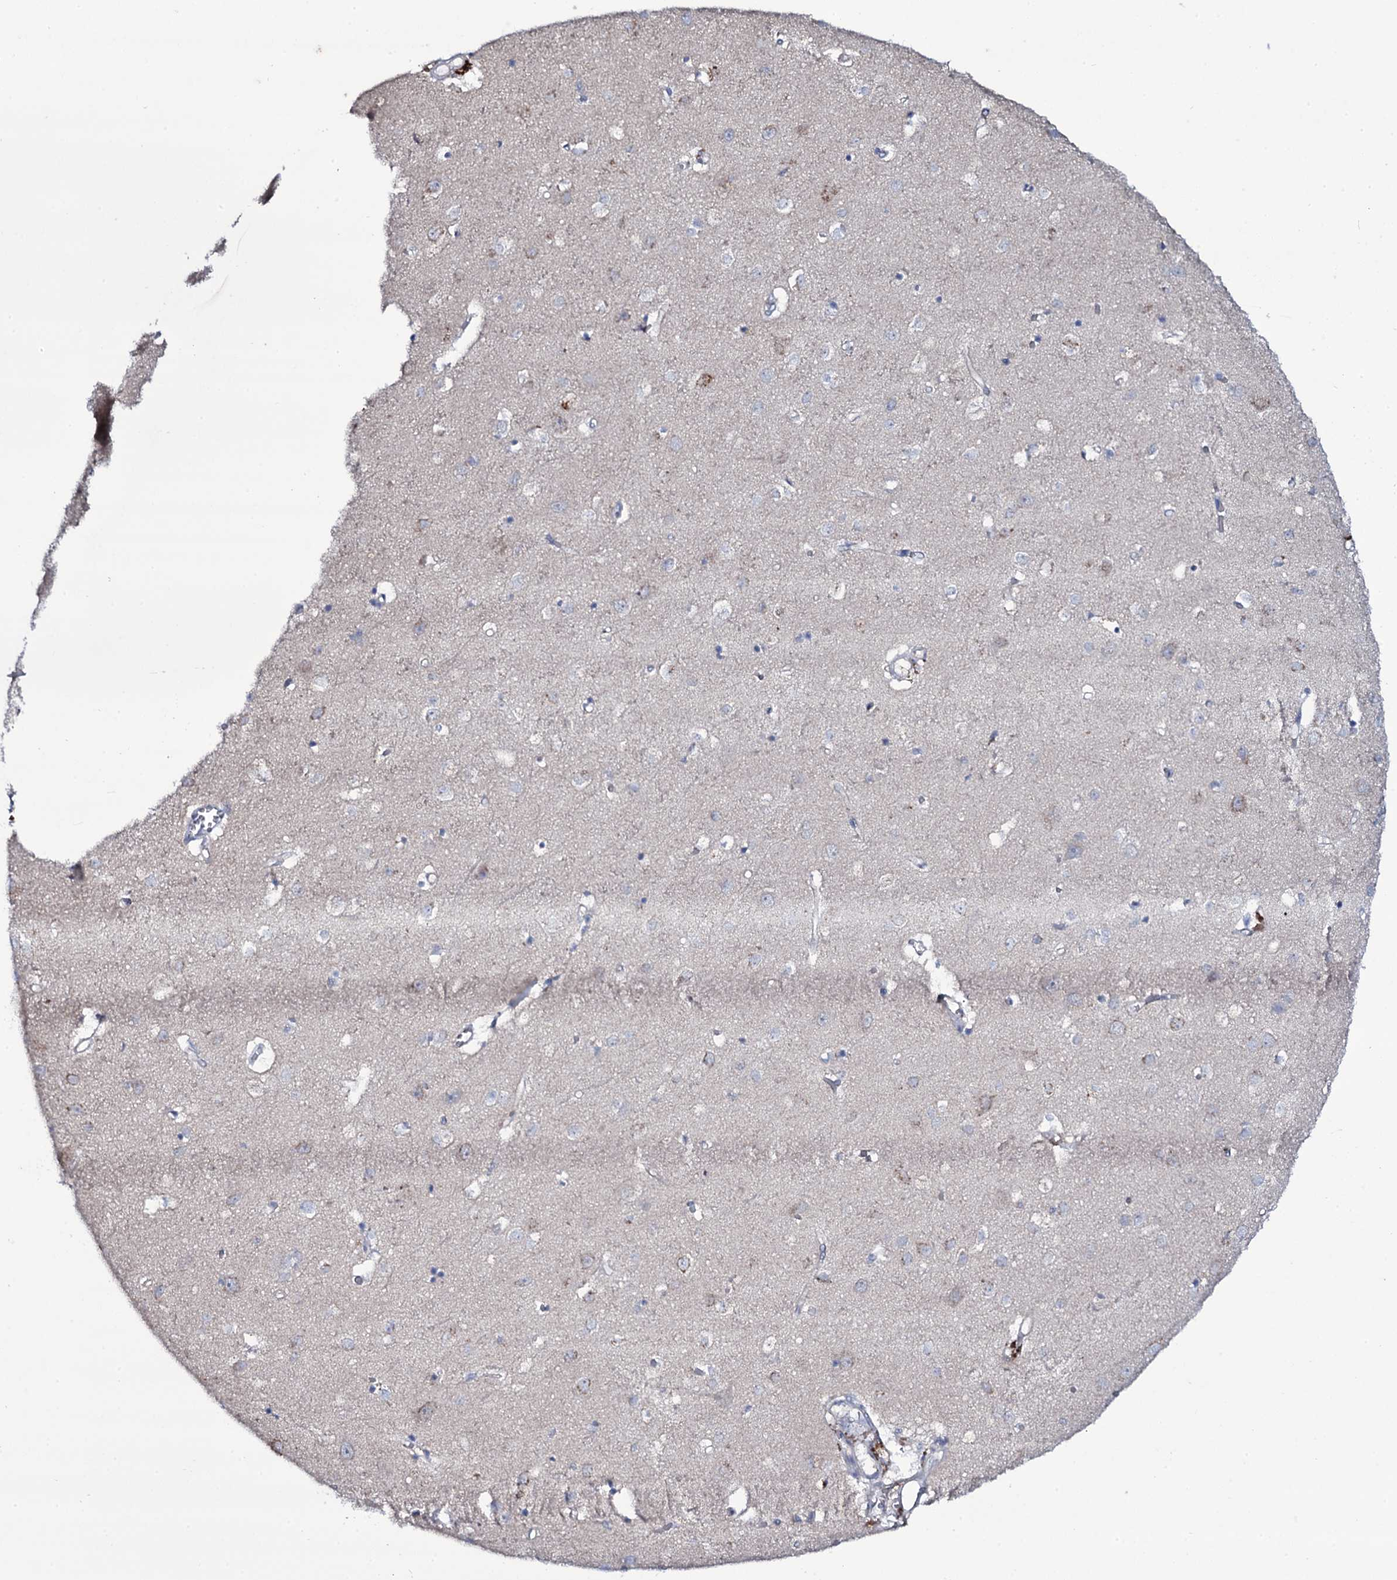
{"staining": {"intensity": "negative", "quantity": "none", "location": "none"}, "tissue": "cerebral cortex", "cell_type": "Endothelial cells", "image_type": "normal", "snomed": [{"axis": "morphology", "description": "Normal tissue, NOS"}, {"axis": "topography", "description": "Cerebral cortex"}], "caption": "This is a photomicrograph of immunohistochemistry (IHC) staining of benign cerebral cortex, which shows no staining in endothelial cells.", "gene": "SNAP23", "patient": {"sex": "female", "age": 64}}